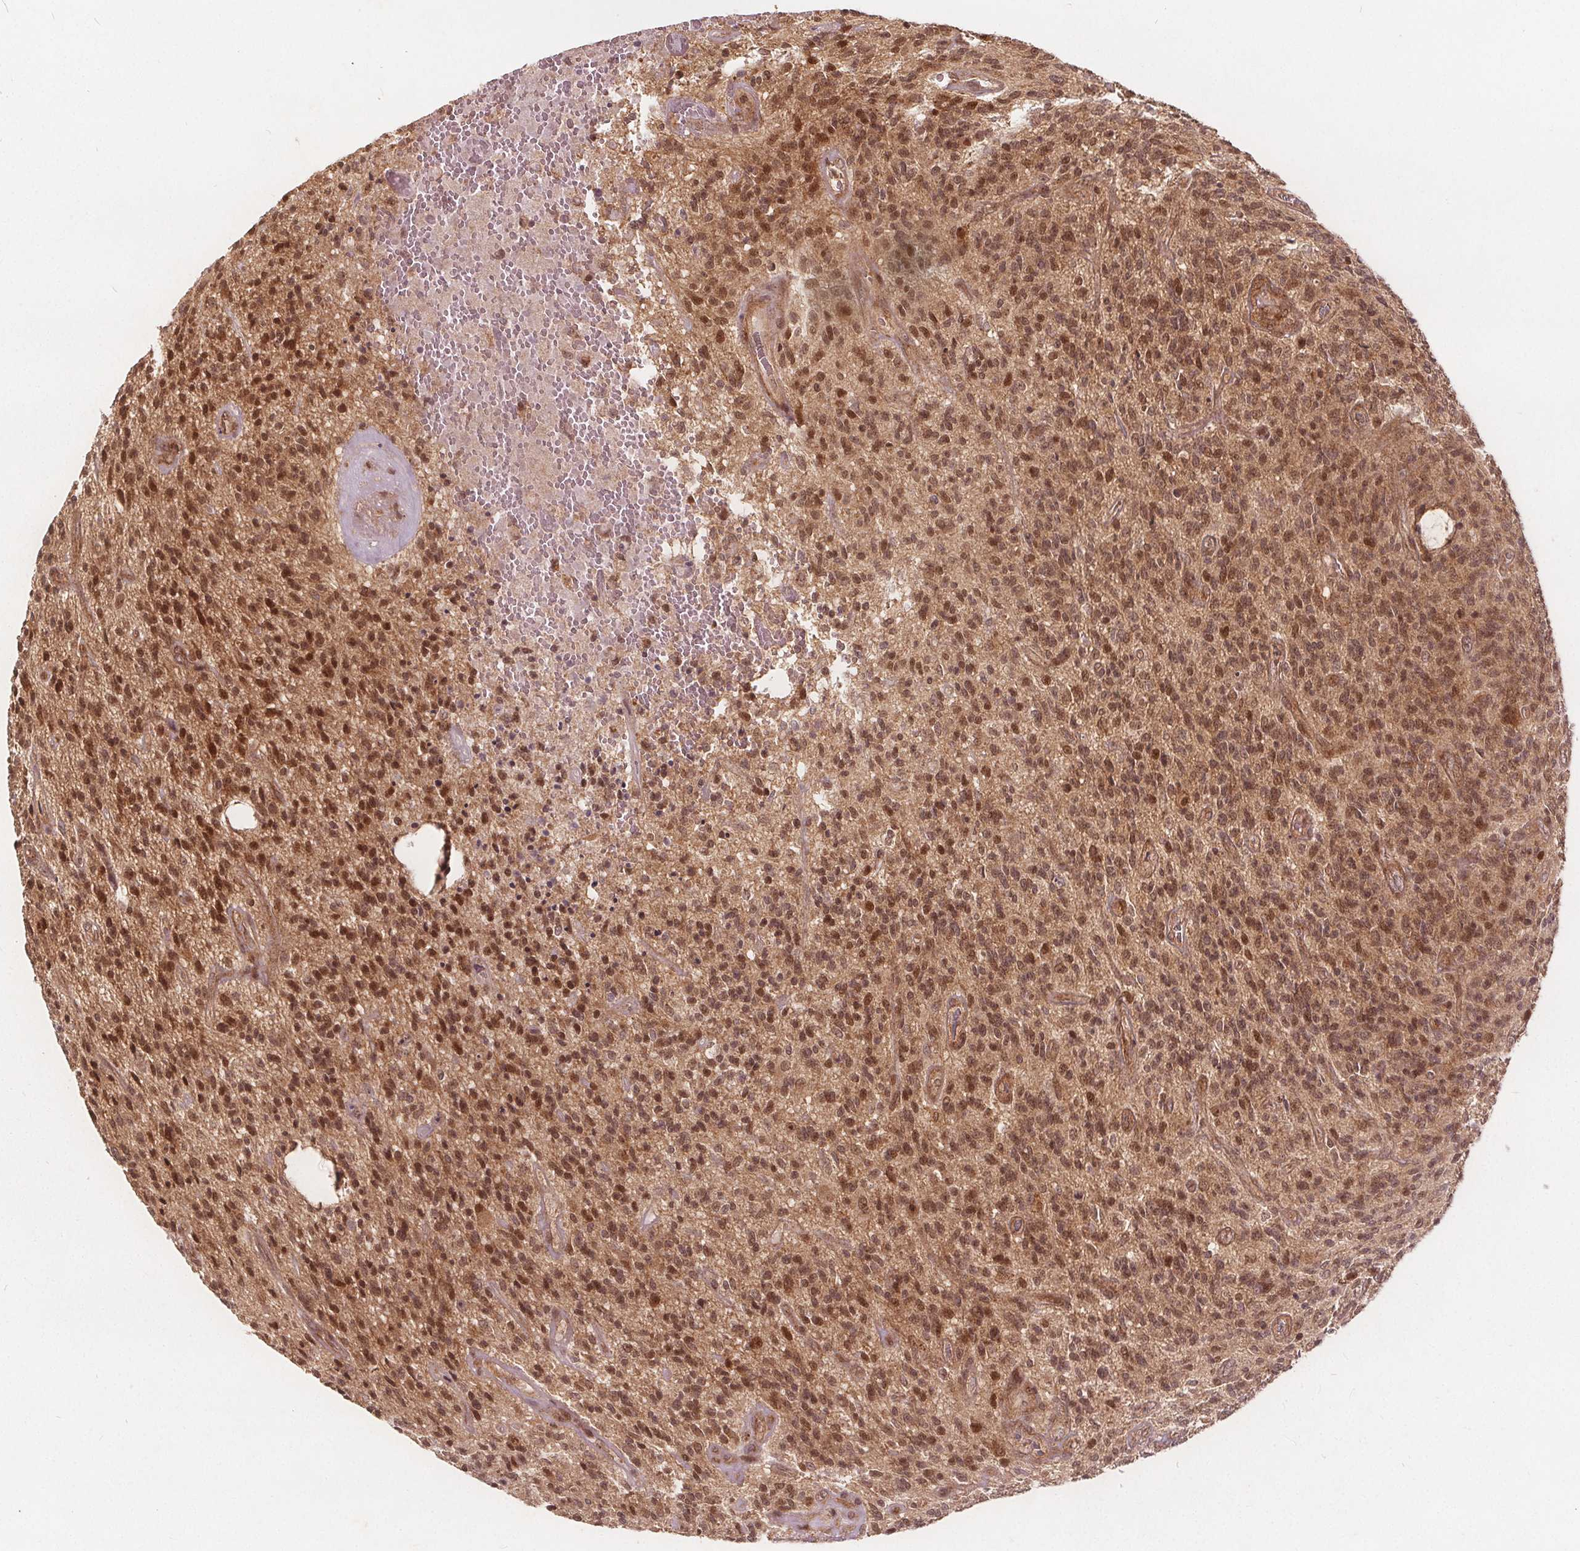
{"staining": {"intensity": "moderate", "quantity": ">75%", "location": "cytoplasmic/membranous,nuclear"}, "tissue": "glioma", "cell_type": "Tumor cells", "image_type": "cancer", "snomed": [{"axis": "morphology", "description": "Glioma, malignant, High grade"}, {"axis": "topography", "description": "Brain"}], "caption": "Immunohistochemistry (IHC) image of neoplastic tissue: human glioma stained using immunohistochemistry (IHC) exhibits medium levels of moderate protein expression localized specifically in the cytoplasmic/membranous and nuclear of tumor cells, appearing as a cytoplasmic/membranous and nuclear brown color.", "gene": "PPP1CB", "patient": {"sex": "male", "age": 76}}